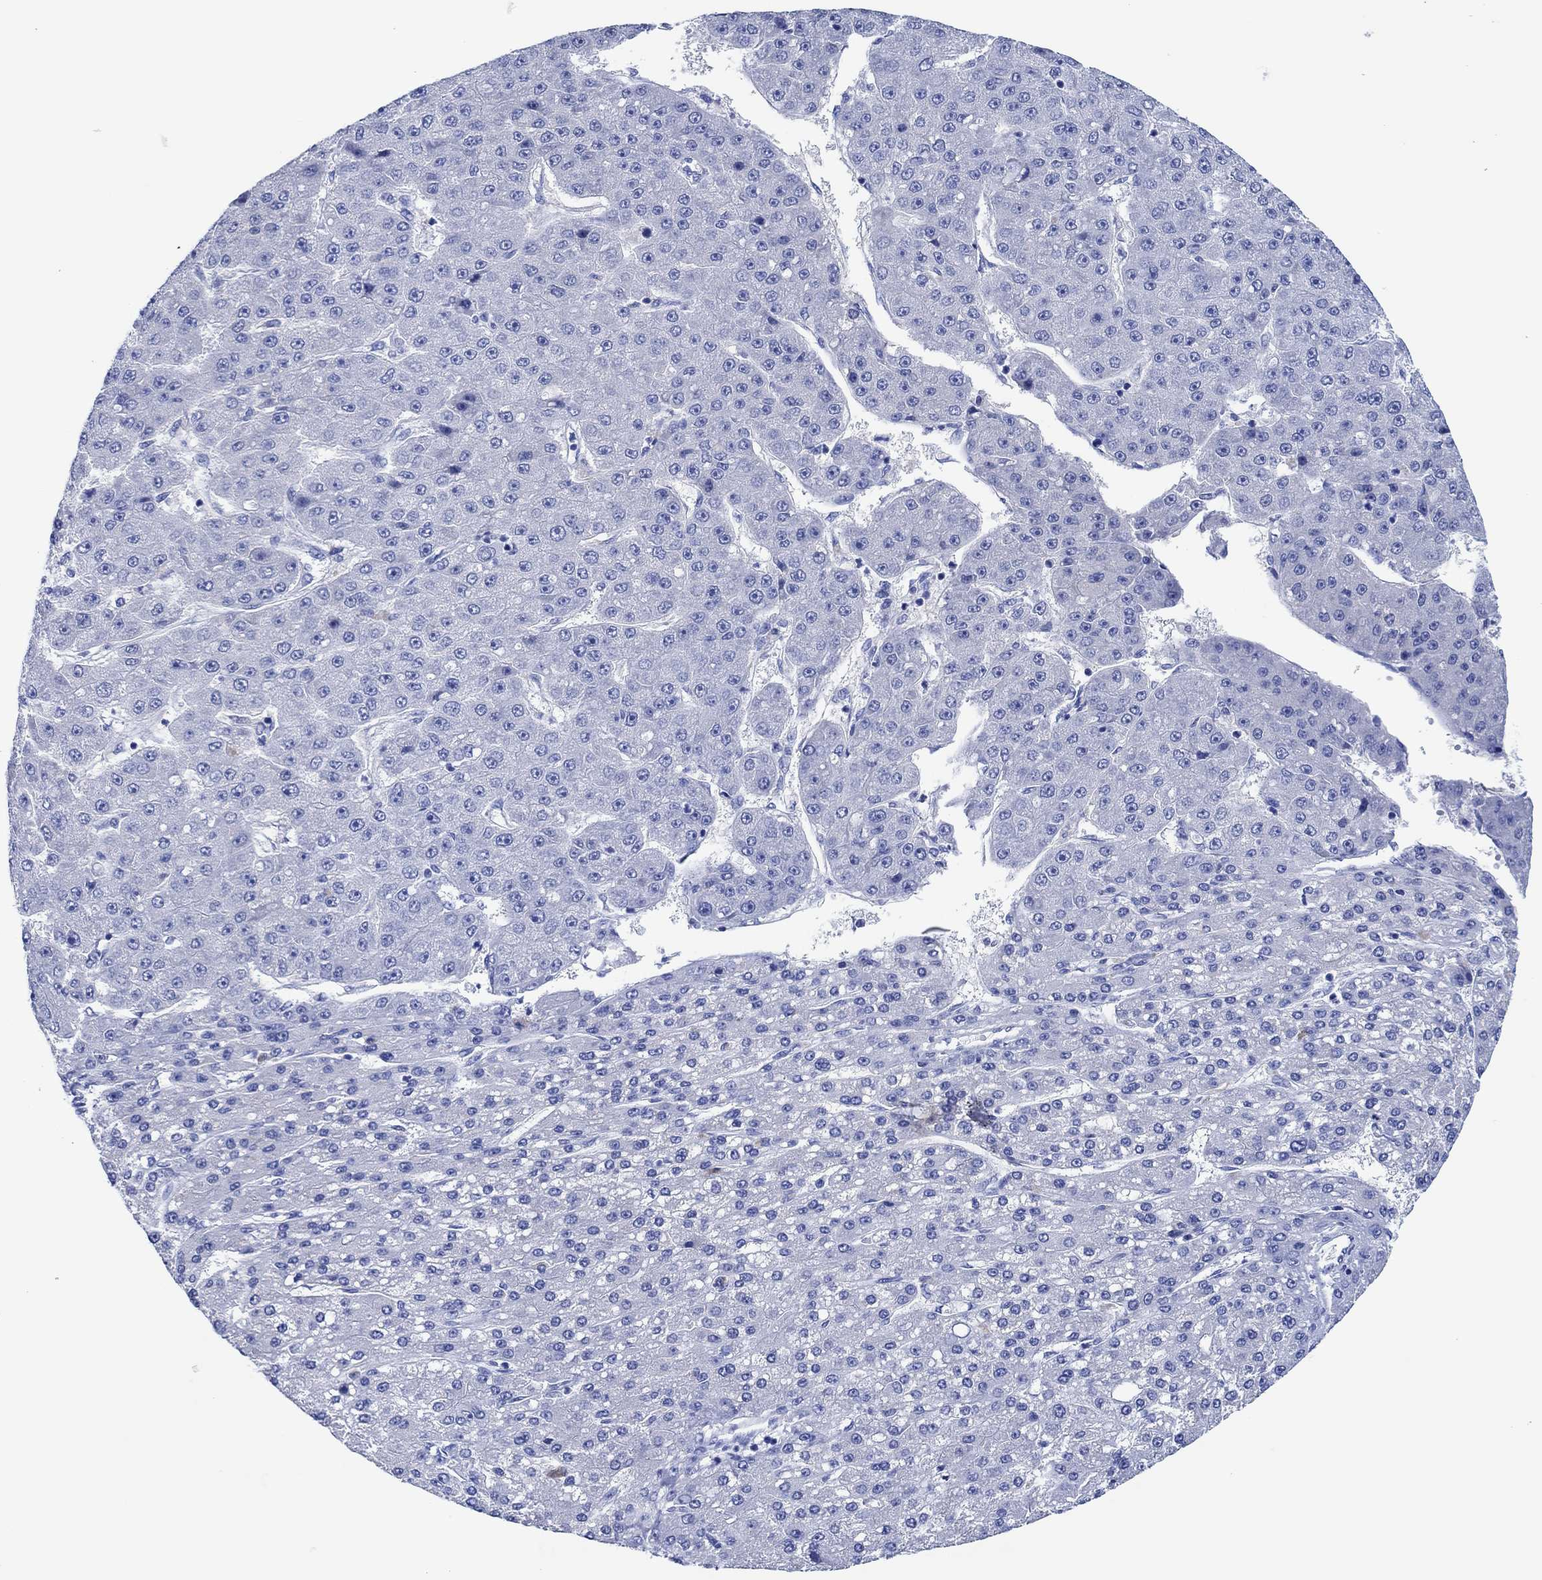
{"staining": {"intensity": "negative", "quantity": "none", "location": "none"}, "tissue": "liver cancer", "cell_type": "Tumor cells", "image_type": "cancer", "snomed": [{"axis": "morphology", "description": "Carcinoma, Hepatocellular, NOS"}, {"axis": "topography", "description": "Liver"}], "caption": "This is a image of IHC staining of hepatocellular carcinoma (liver), which shows no staining in tumor cells. (Brightfield microscopy of DAB (3,3'-diaminobenzidine) immunohistochemistry (IHC) at high magnification).", "gene": "CPNE6", "patient": {"sex": "male", "age": 67}}